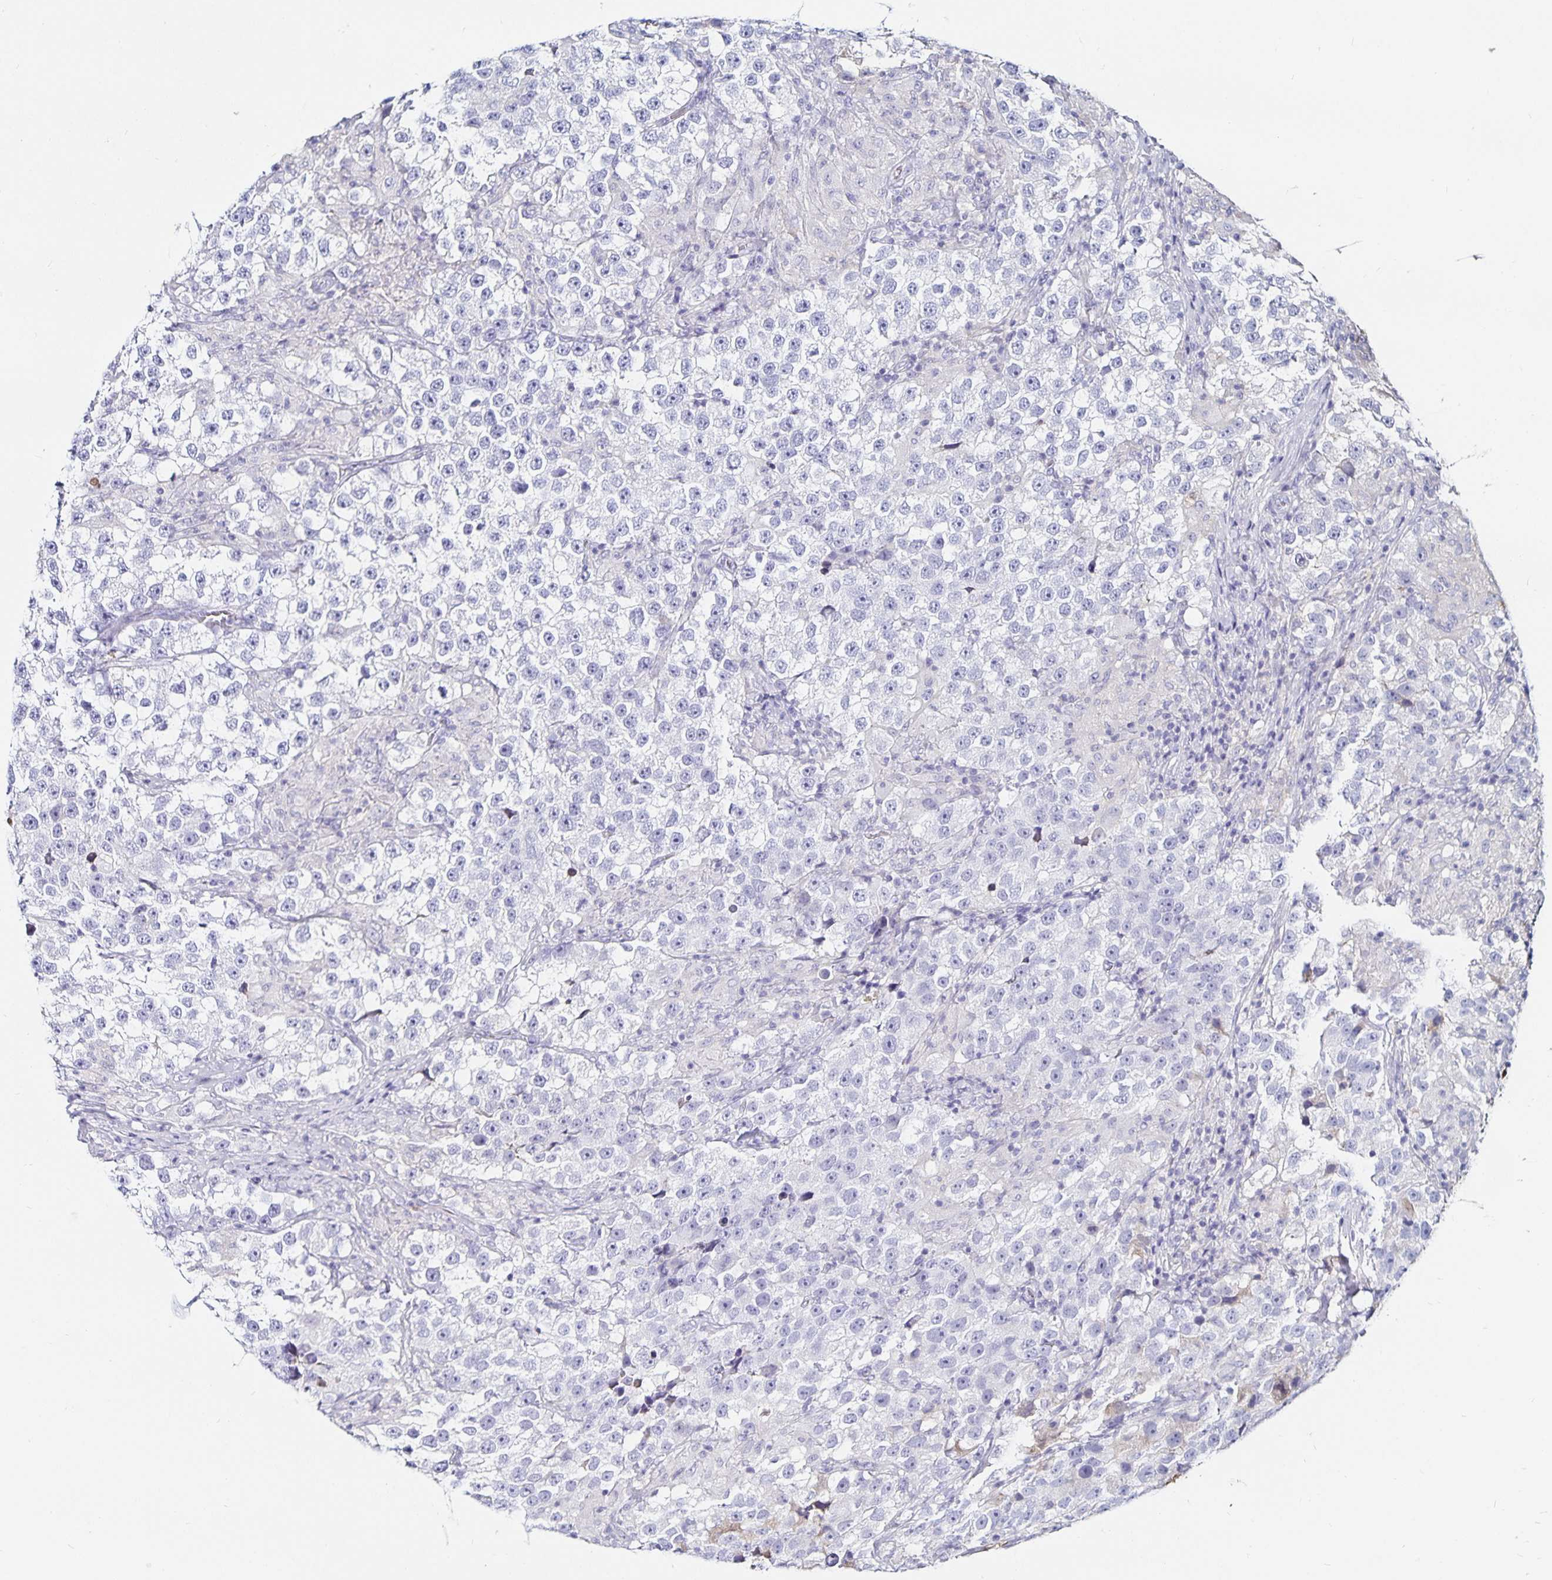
{"staining": {"intensity": "negative", "quantity": "none", "location": "none"}, "tissue": "testis cancer", "cell_type": "Tumor cells", "image_type": "cancer", "snomed": [{"axis": "morphology", "description": "Seminoma, NOS"}, {"axis": "topography", "description": "Testis"}], "caption": "Immunohistochemistry histopathology image of seminoma (testis) stained for a protein (brown), which reveals no expression in tumor cells.", "gene": "TTR", "patient": {"sex": "male", "age": 46}}